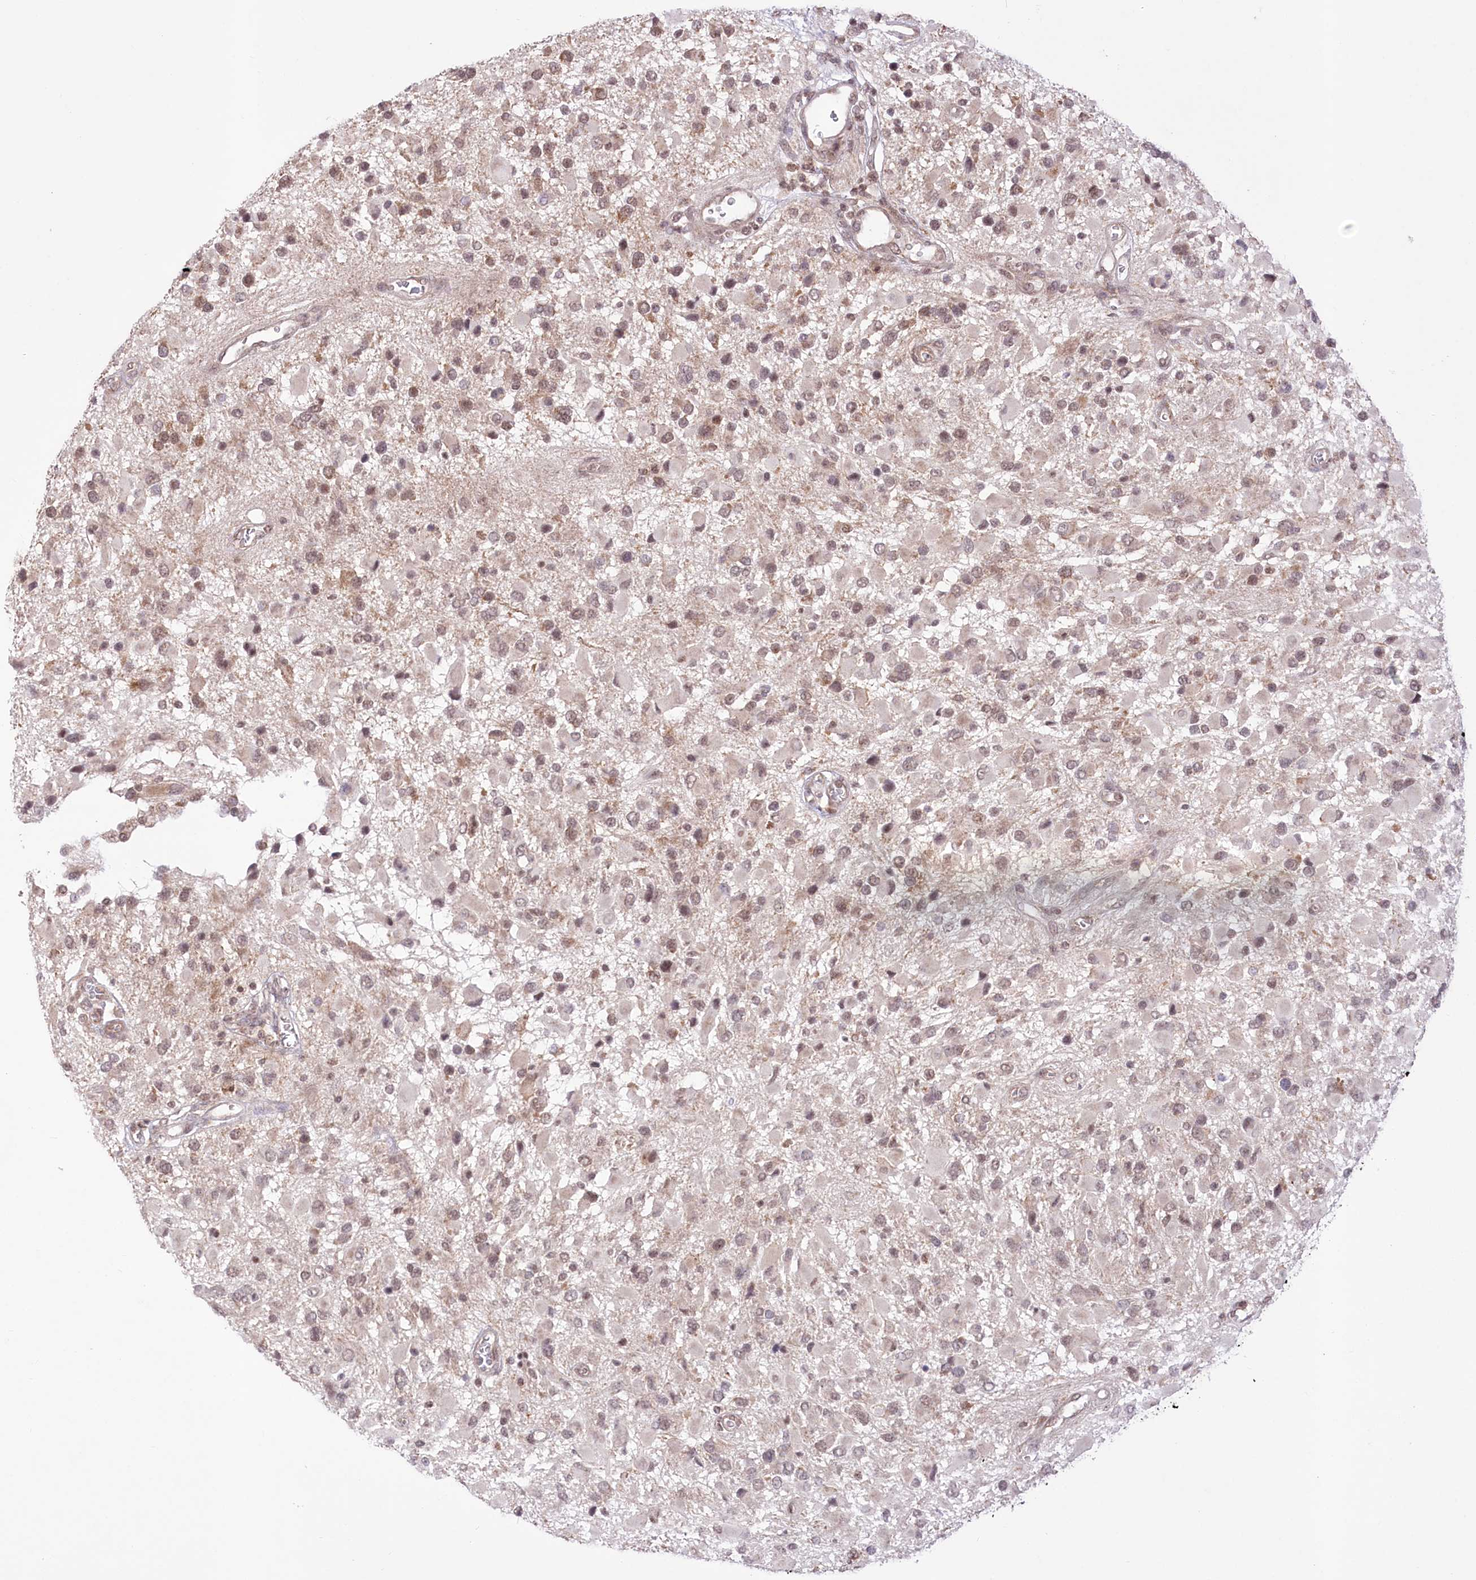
{"staining": {"intensity": "moderate", "quantity": "25%-75%", "location": "nuclear"}, "tissue": "glioma", "cell_type": "Tumor cells", "image_type": "cancer", "snomed": [{"axis": "morphology", "description": "Glioma, malignant, High grade"}, {"axis": "topography", "description": "Brain"}], "caption": "Human glioma stained with a brown dye demonstrates moderate nuclear positive staining in approximately 25%-75% of tumor cells.", "gene": "ZMAT2", "patient": {"sex": "male", "age": 53}}